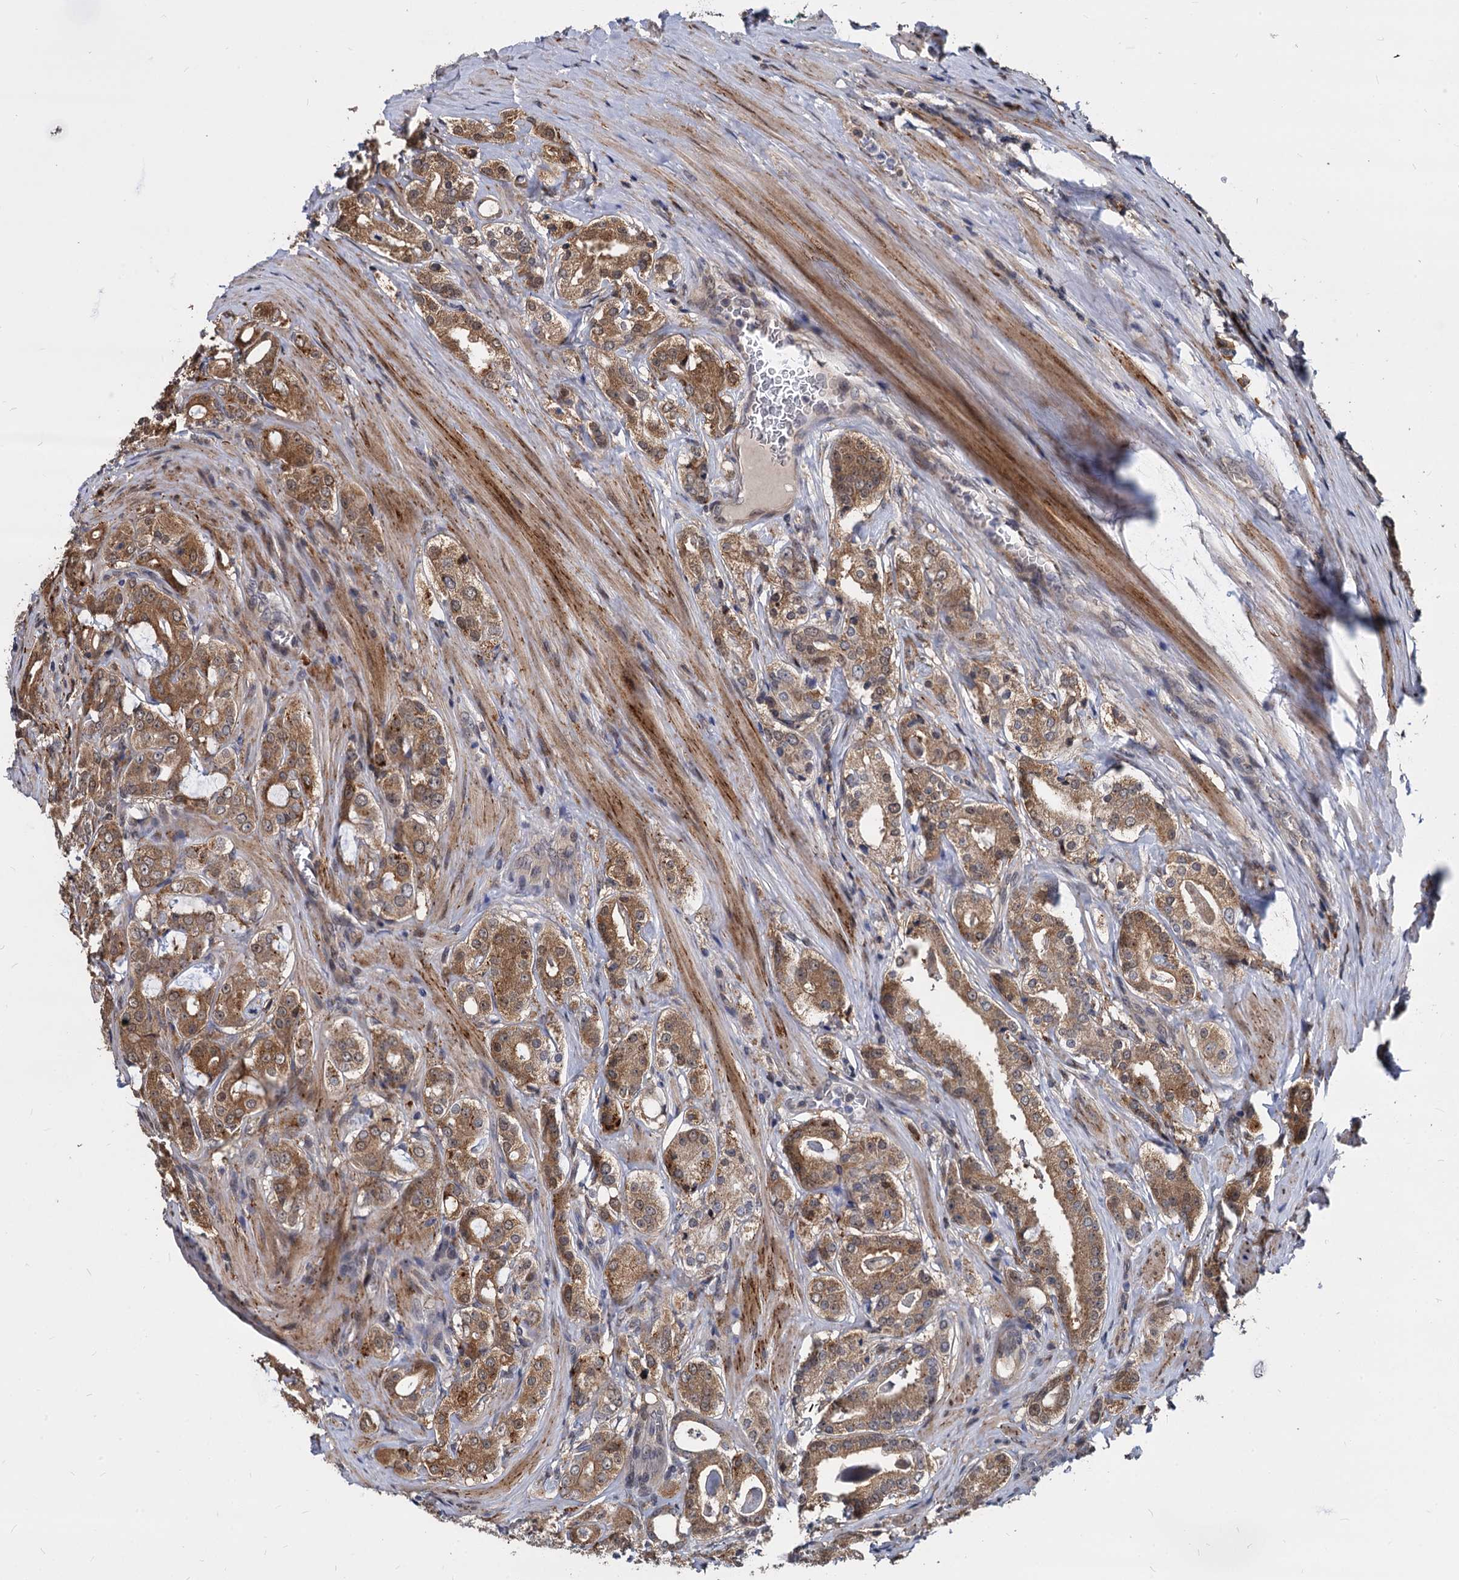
{"staining": {"intensity": "moderate", "quantity": ">75%", "location": "cytoplasmic/membranous,nuclear"}, "tissue": "prostate cancer", "cell_type": "Tumor cells", "image_type": "cancer", "snomed": [{"axis": "morphology", "description": "Adenocarcinoma, High grade"}, {"axis": "topography", "description": "Prostate"}], "caption": "Prostate adenocarcinoma (high-grade) was stained to show a protein in brown. There is medium levels of moderate cytoplasmic/membranous and nuclear staining in about >75% of tumor cells. Nuclei are stained in blue.", "gene": "PSMD4", "patient": {"sex": "male", "age": 63}}